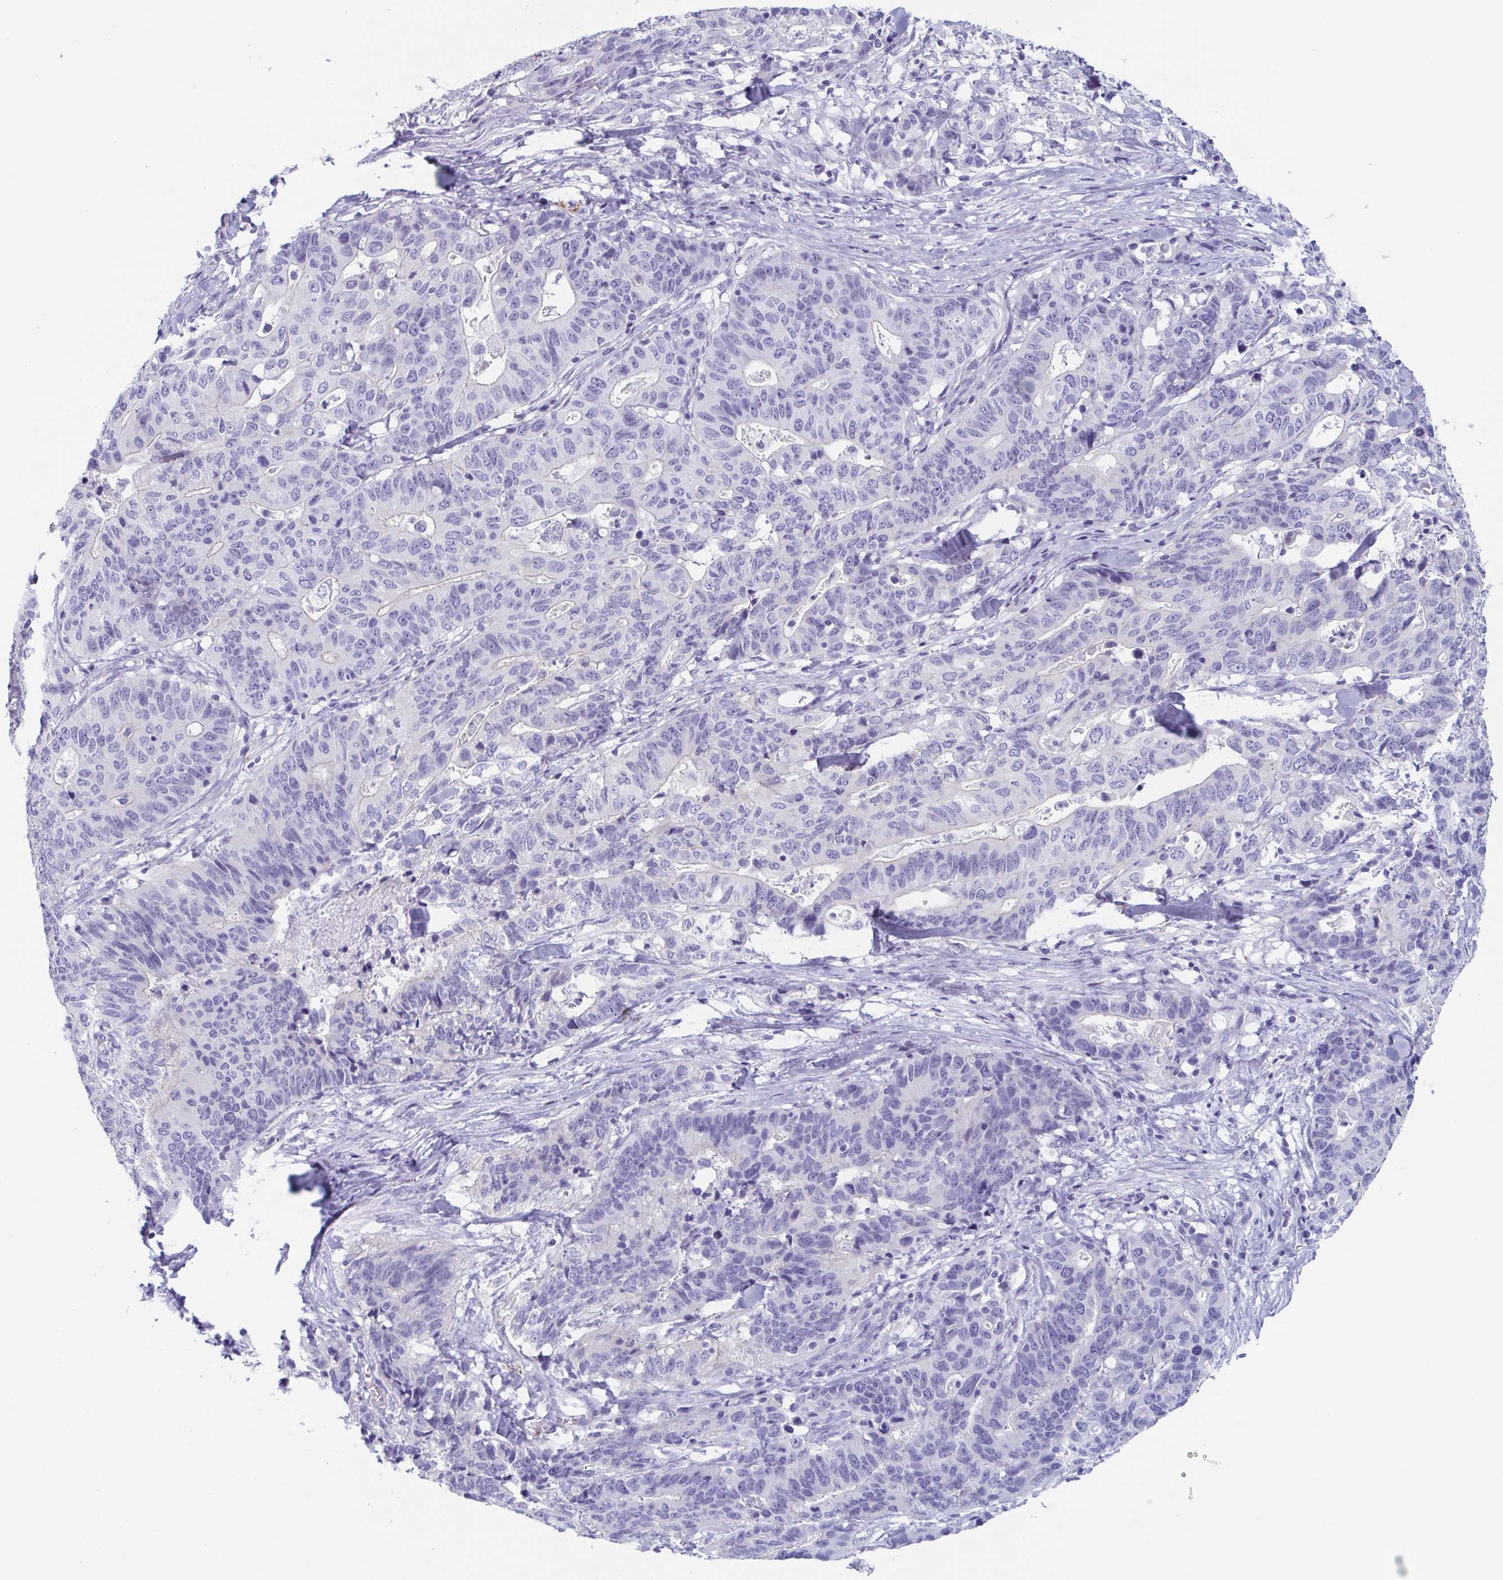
{"staining": {"intensity": "negative", "quantity": "none", "location": "none"}, "tissue": "stomach cancer", "cell_type": "Tumor cells", "image_type": "cancer", "snomed": [{"axis": "morphology", "description": "Adenocarcinoma, NOS"}, {"axis": "topography", "description": "Stomach, upper"}], "caption": "A micrograph of human stomach adenocarcinoma is negative for staining in tumor cells. Nuclei are stained in blue.", "gene": "LYRM2", "patient": {"sex": "female", "age": 67}}